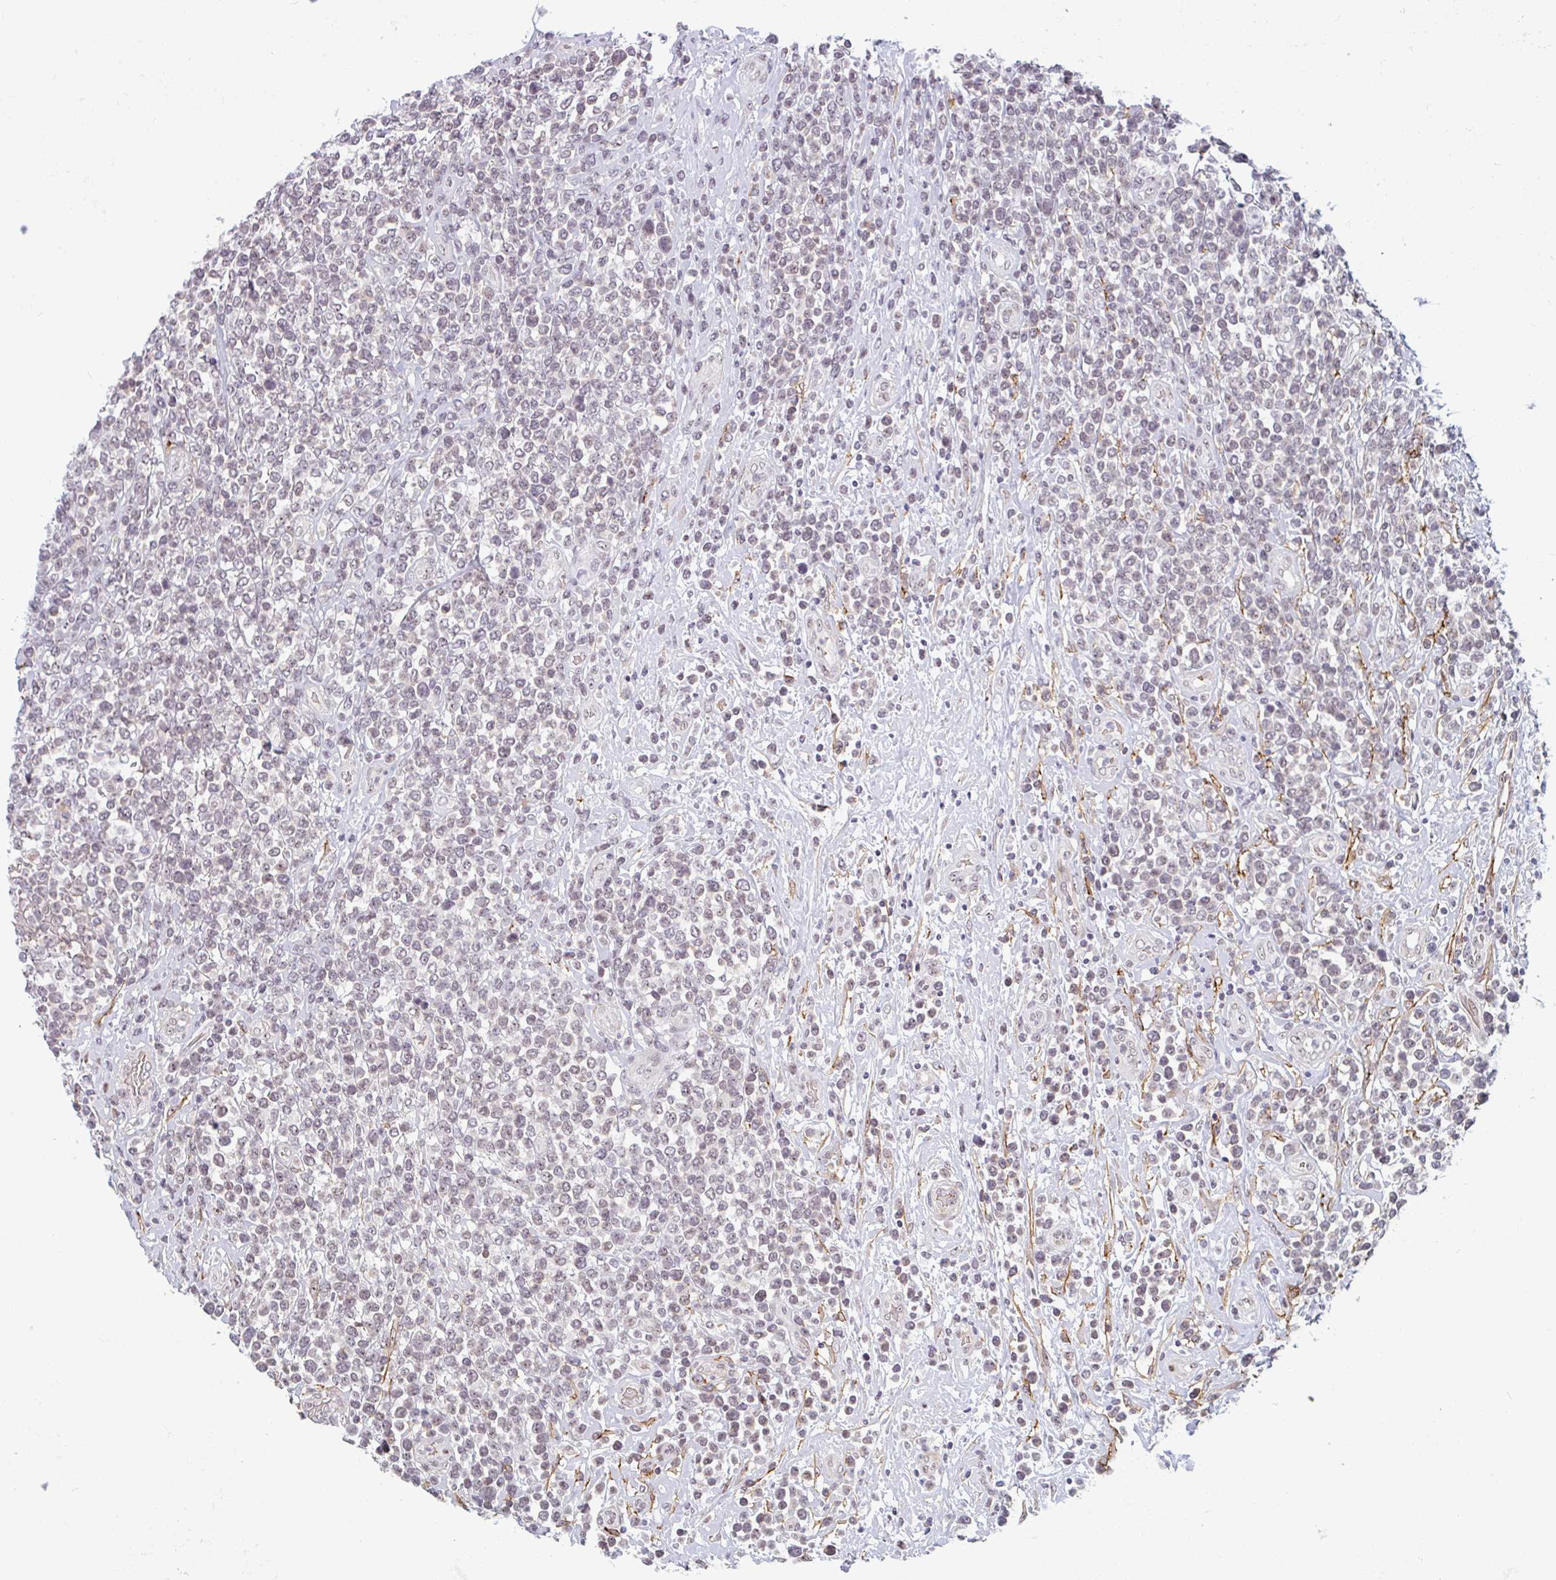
{"staining": {"intensity": "weak", "quantity": "25%-75%", "location": "nuclear"}, "tissue": "lymphoma", "cell_type": "Tumor cells", "image_type": "cancer", "snomed": [{"axis": "morphology", "description": "Malignant lymphoma, non-Hodgkin's type, High grade"}, {"axis": "topography", "description": "Soft tissue"}], "caption": "Protein staining displays weak nuclear staining in about 25%-75% of tumor cells in lymphoma. (DAB IHC, brown staining for protein, blue staining for nuclei).", "gene": "TMEM119", "patient": {"sex": "female", "age": 56}}